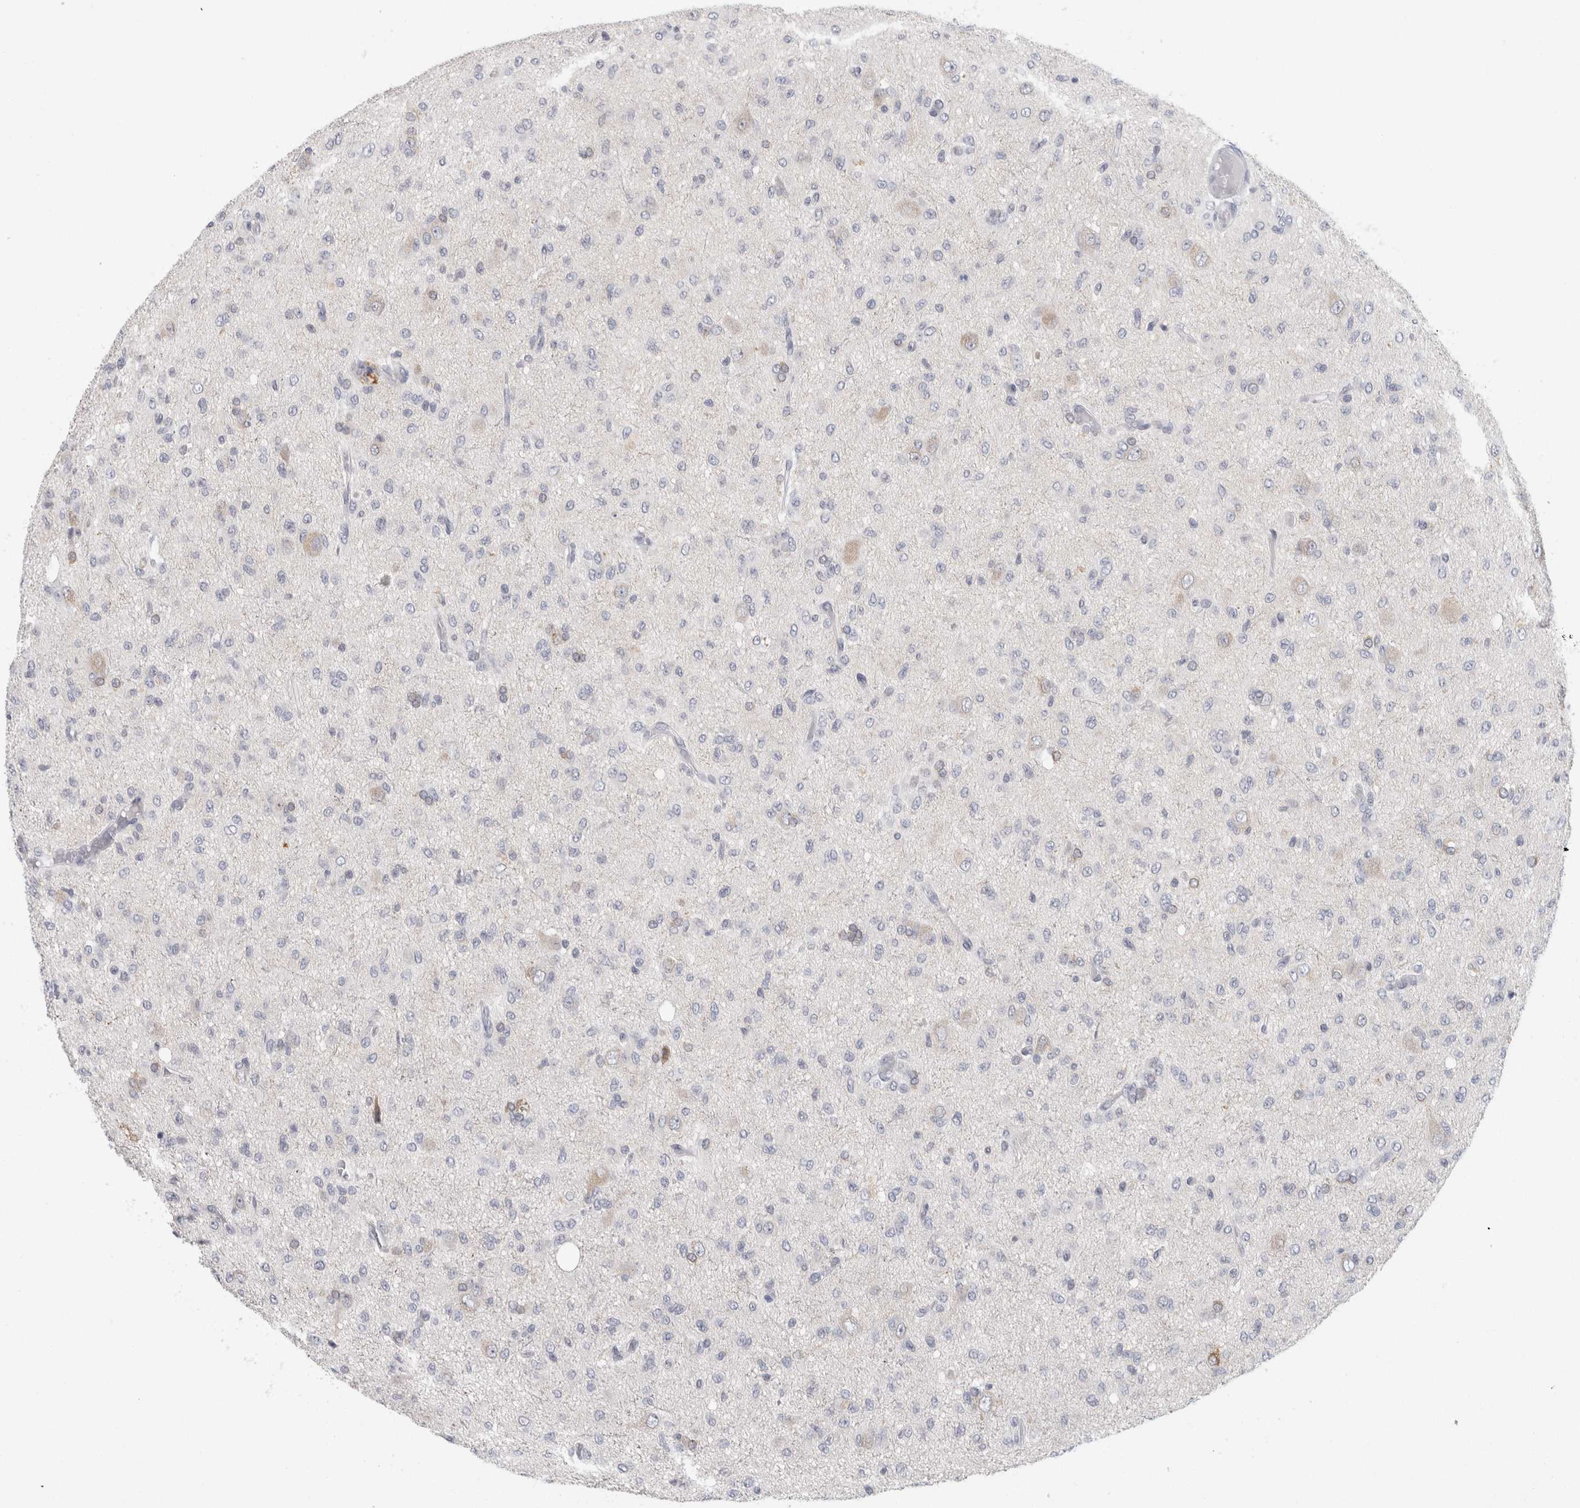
{"staining": {"intensity": "negative", "quantity": "none", "location": "none"}, "tissue": "glioma", "cell_type": "Tumor cells", "image_type": "cancer", "snomed": [{"axis": "morphology", "description": "Glioma, malignant, High grade"}, {"axis": "topography", "description": "Brain"}], "caption": "DAB immunohistochemical staining of human glioma exhibits no significant positivity in tumor cells.", "gene": "NIPA1", "patient": {"sex": "female", "age": 59}}